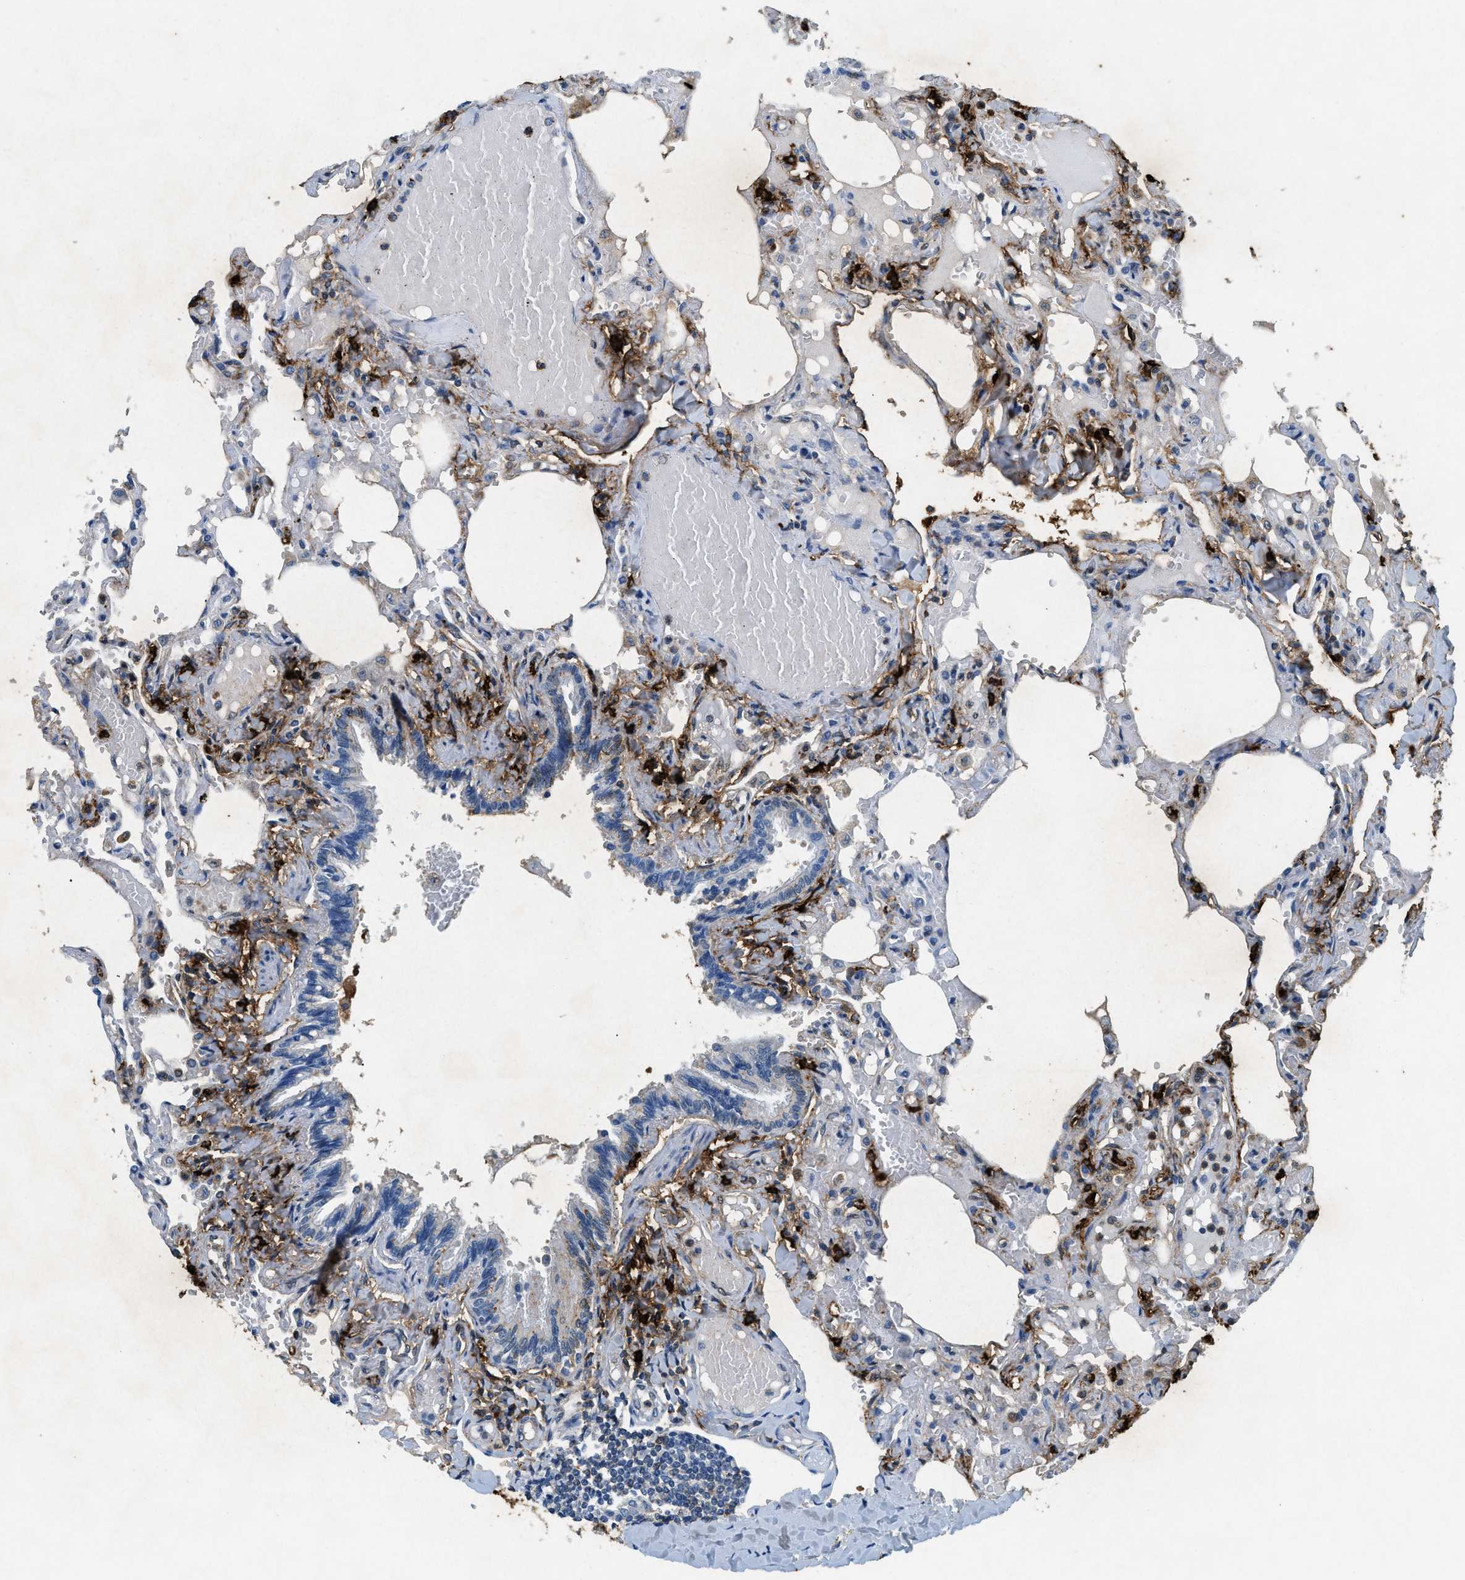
{"staining": {"intensity": "negative", "quantity": "none", "location": "none"}, "tissue": "lung", "cell_type": "Alveolar cells", "image_type": "normal", "snomed": [{"axis": "morphology", "description": "Normal tissue, NOS"}, {"axis": "topography", "description": "Lung"}], "caption": "Immunohistochemistry (IHC) micrograph of benign lung: human lung stained with DAB (3,3'-diaminobenzidine) demonstrates no significant protein expression in alveolar cells.", "gene": "TPSAB1", "patient": {"sex": "male", "age": 21}}